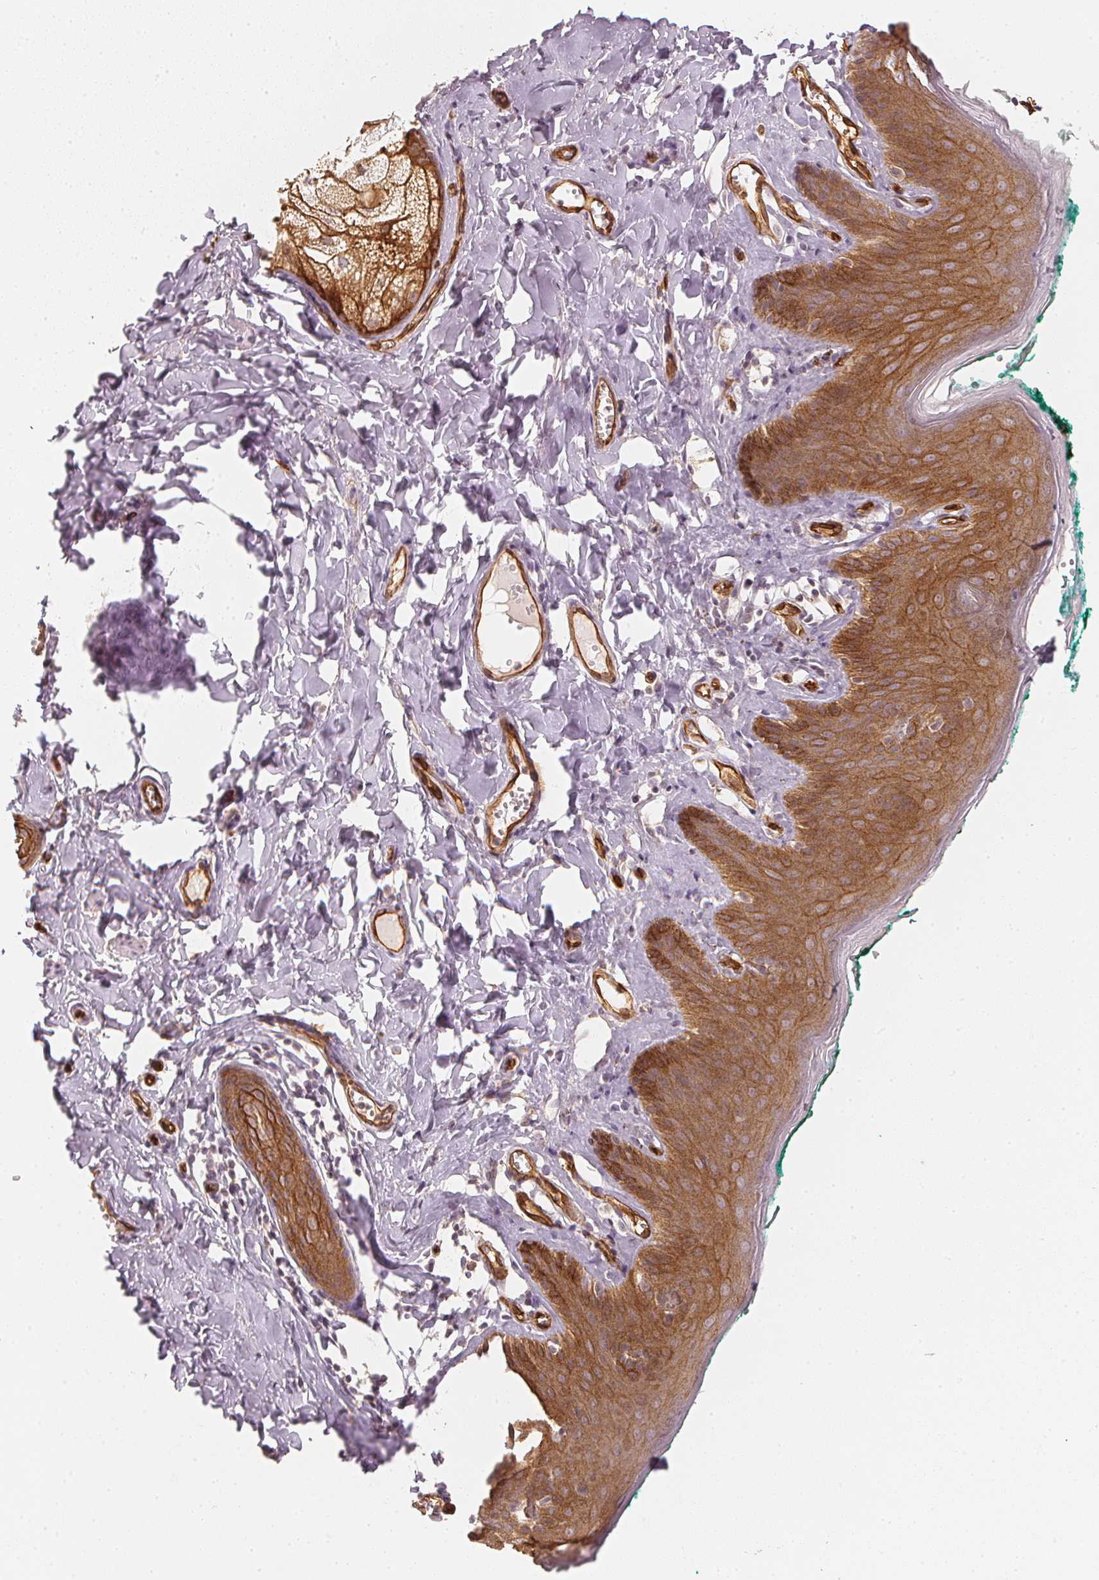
{"staining": {"intensity": "moderate", "quantity": ">75%", "location": "cytoplasmic/membranous"}, "tissue": "skin", "cell_type": "Epidermal cells", "image_type": "normal", "snomed": [{"axis": "morphology", "description": "Normal tissue, NOS"}, {"axis": "topography", "description": "Vulva"}, {"axis": "topography", "description": "Peripheral nerve tissue"}], "caption": "Epidermal cells reveal medium levels of moderate cytoplasmic/membranous expression in approximately >75% of cells in normal skin. Using DAB (brown) and hematoxylin (blue) stains, captured at high magnification using brightfield microscopy.", "gene": "CIB1", "patient": {"sex": "female", "age": 66}}